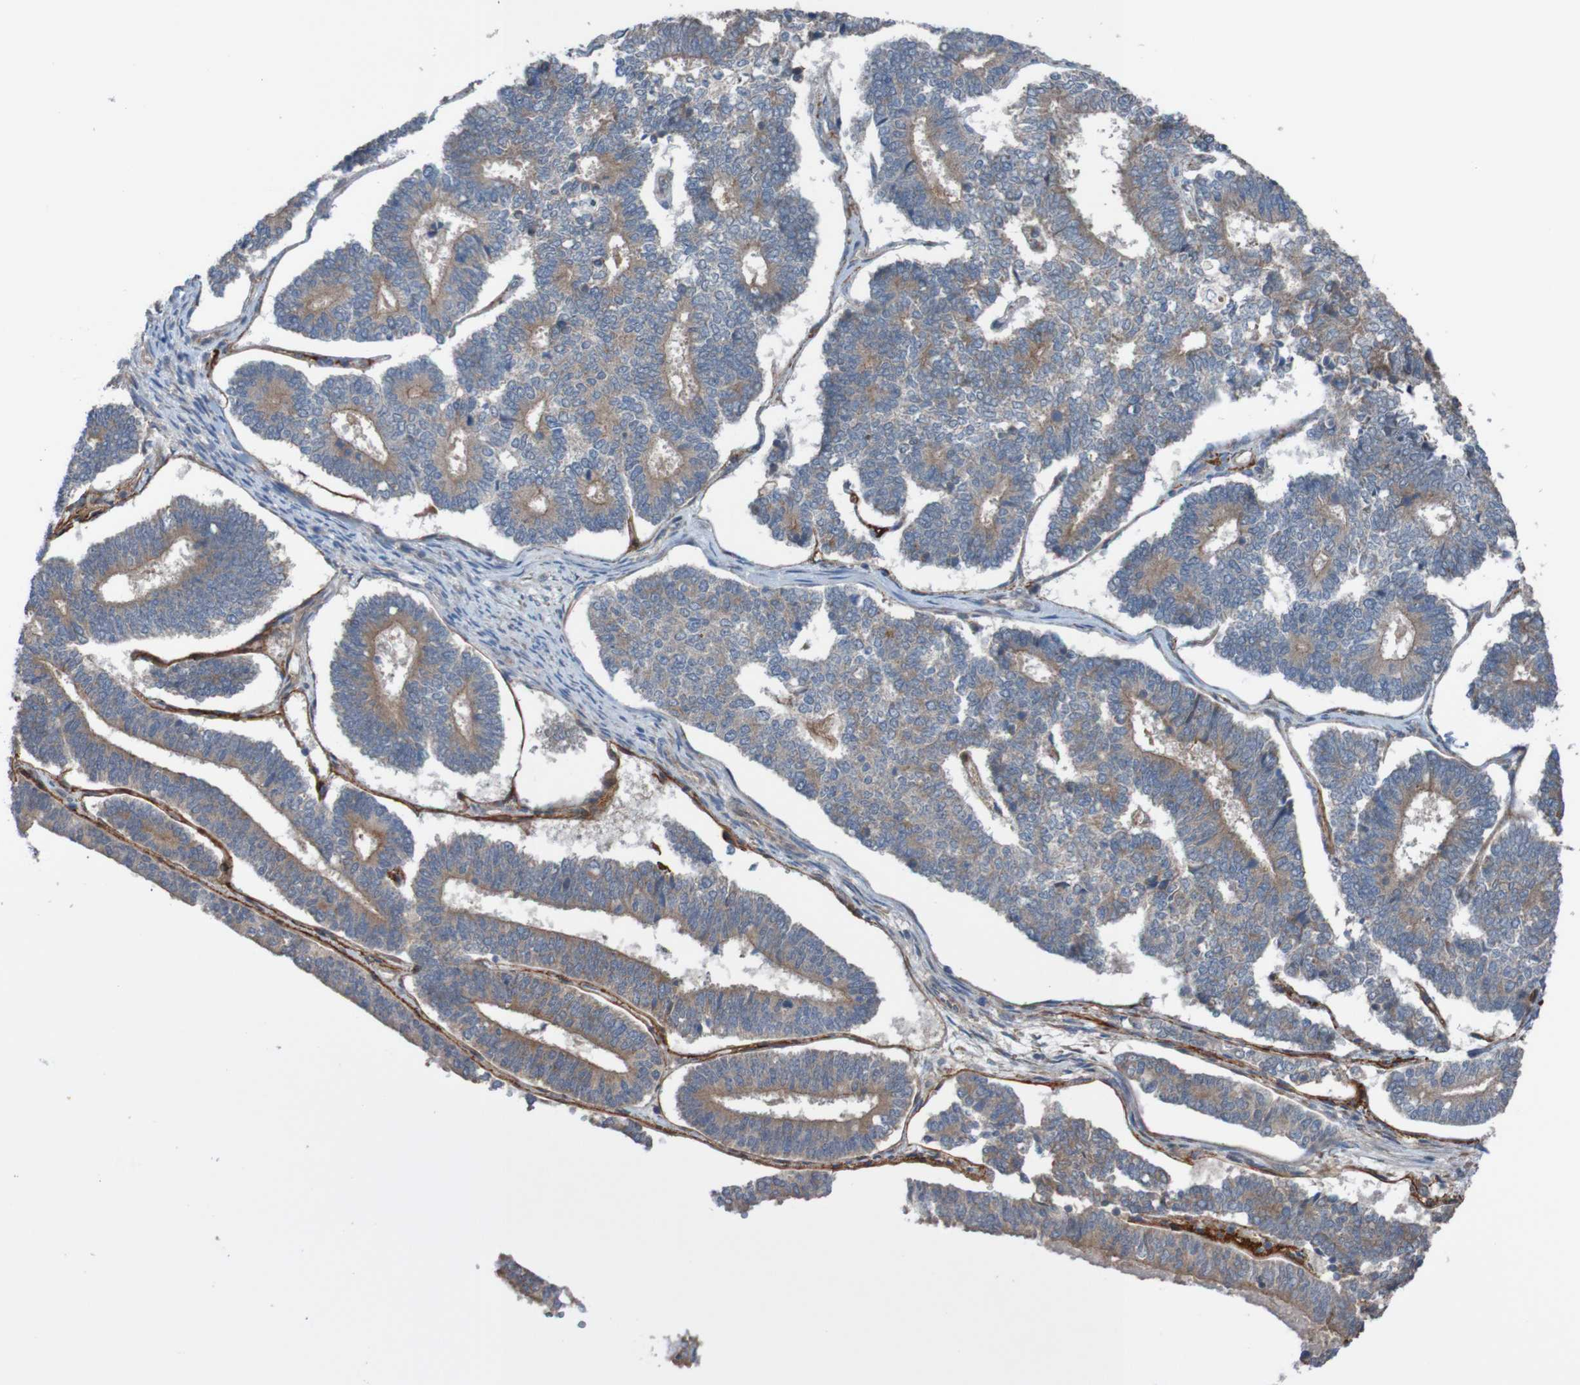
{"staining": {"intensity": "moderate", "quantity": ">75%", "location": "cytoplasmic/membranous"}, "tissue": "endometrial cancer", "cell_type": "Tumor cells", "image_type": "cancer", "snomed": [{"axis": "morphology", "description": "Adenocarcinoma, NOS"}, {"axis": "topography", "description": "Endometrium"}], "caption": "About >75% of tumor cells in human endometrial cancer (adenocarcinoma) reveal moderate cytoplasmic/membranous protein positivity as visualized by brown immunohistochemical staining.", "gene": "ST8SIA6", "patient": {"sex": "female", "age": 70}}